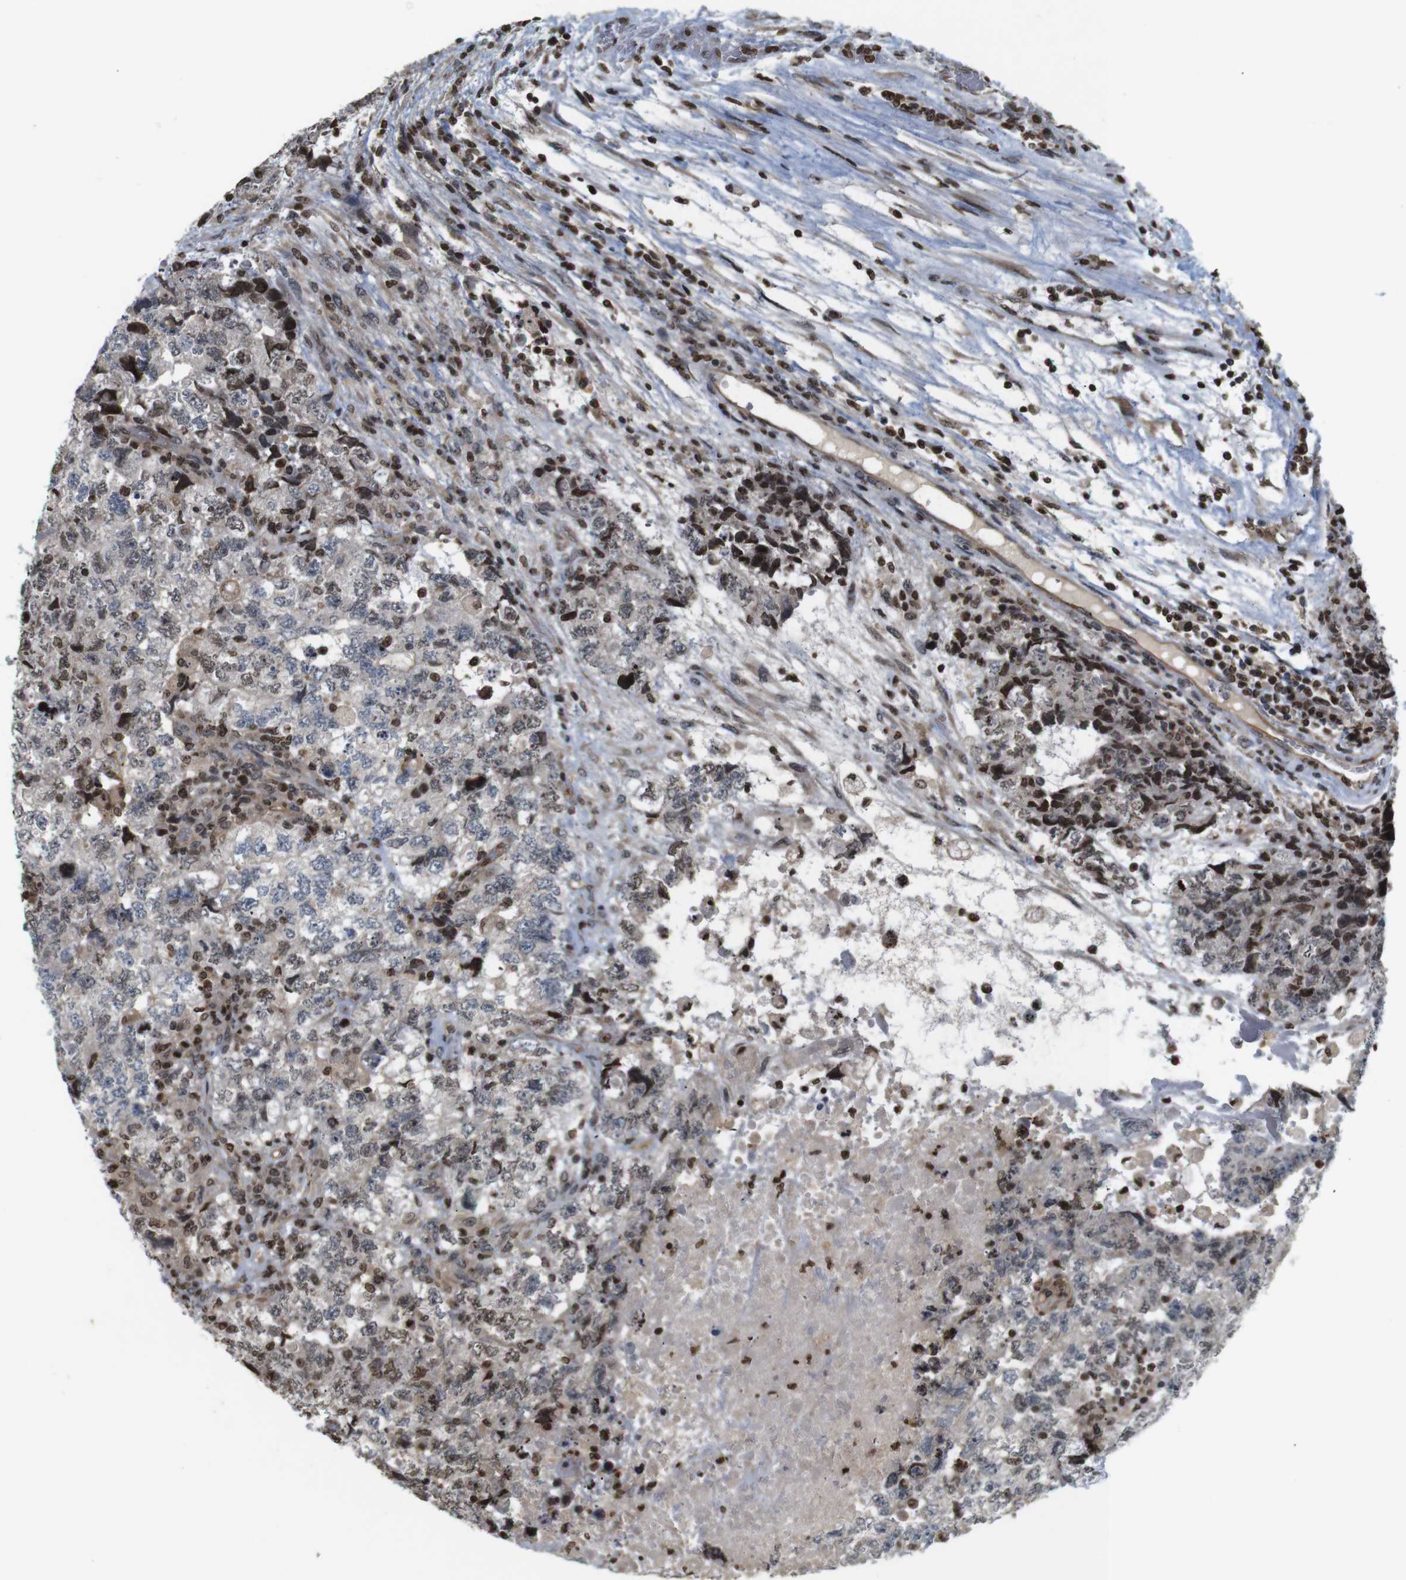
{"staining": {"intensity": "moderate", "quantity": "25%-75%", "location": "nuclear"}, "tissue": "testis cancer", "cell_type": "Tumor cells", "image_type": "cancer", "snomed": [{"axis": "morphology", "description": "Carcinoma, Embryonal, NOS"}, {"axis": "topography", "description": "Testis"}], "caption": "The immunohistochemical stain labels moderate nuclear expression in tumor cells of embryonal carcinoma (testis) tissue.", "gene": "MBD1", "patient": {"sex": "male", "age": 36}}